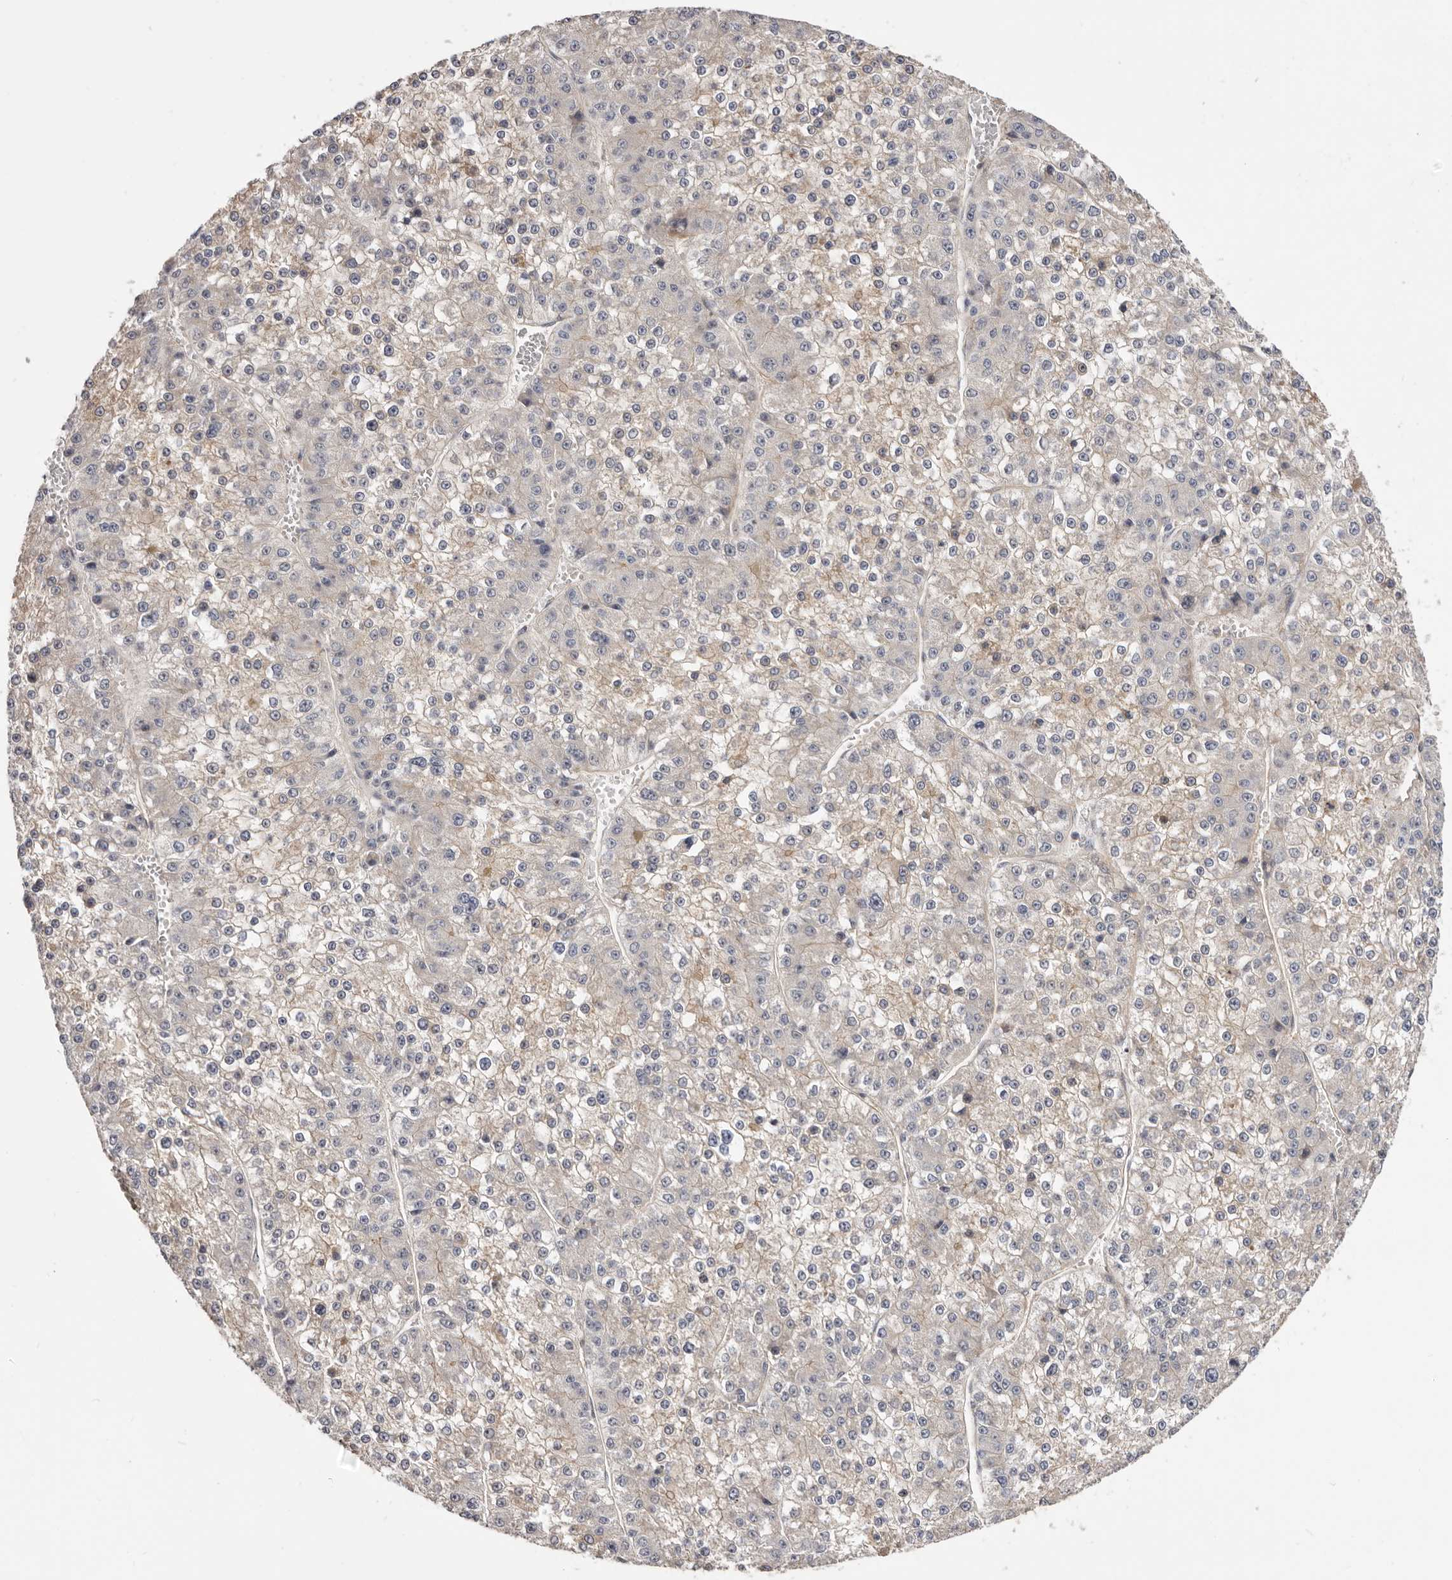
{"staining": {"intensity": "moderate", "quantity": "<25%", "location": "cytoplasmic/membranous"}, "tissue": "liver cancer", "cell_type": "Tumor cells", "image_type": "cancer", "snomed": [{"axis": "morphology", "description": "Carcinoma, Hepatocellular, NOS"}, {"axis": "topography", "description": "Liver"}], "caption": "About <25% of tumor cells in liver hepatocellular carcinoma exhibit moderate cytoplasmic/membranous protein staining as visualized by brown immunohistochemical staining.", "gene": "PANK4", "patient": {"sex": "female", "age": 73}}